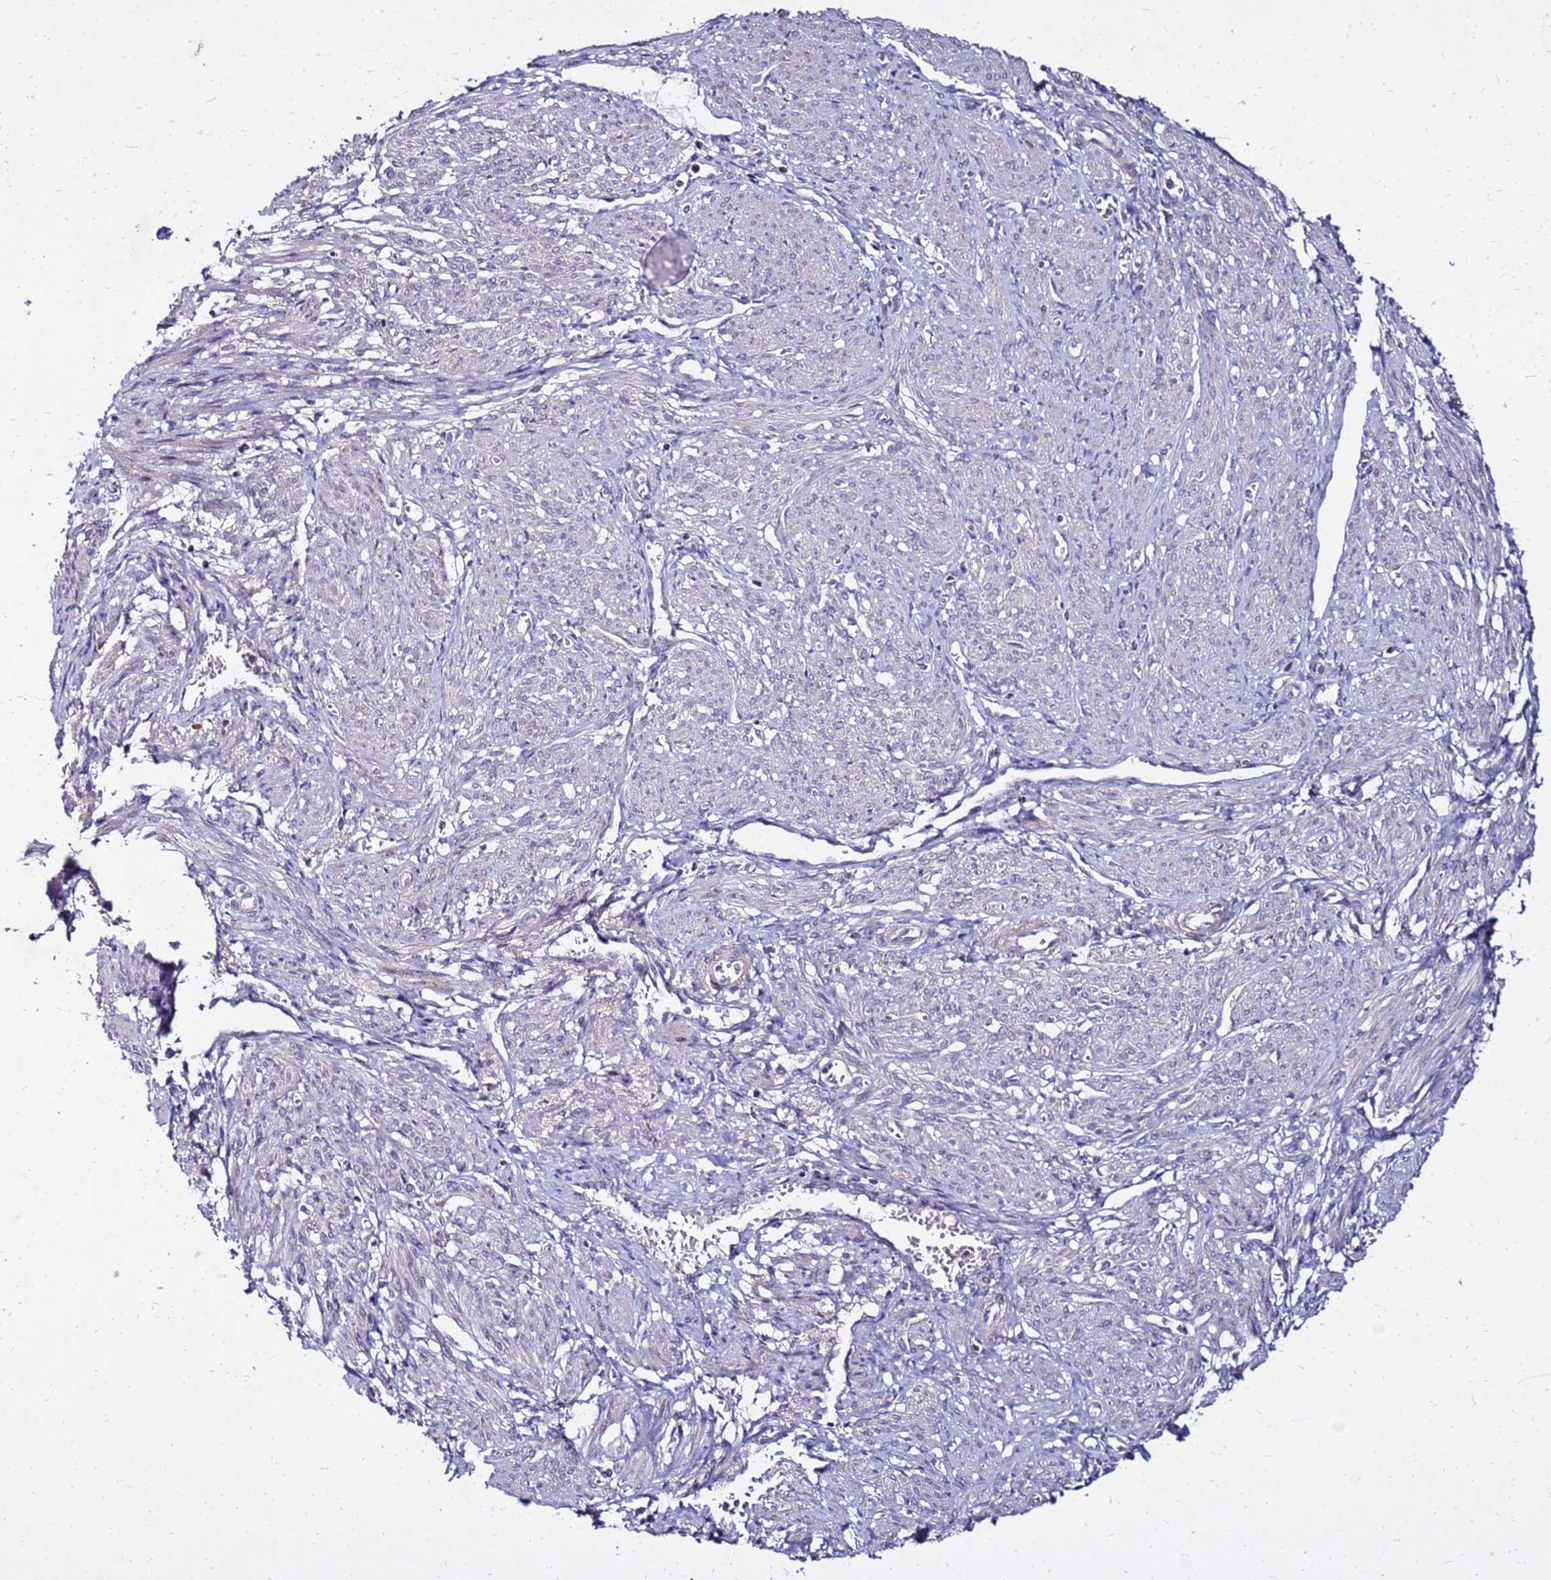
{"staining": {"intensity": "negative", "quantity": "none", "location": "none"}, "tissue": "smooth muscle", "cell_type": "Smooth muscle cells", "image_type": "normal", "snomed": [{"axis": "morphology", "description": "Normal tissue, NOS"}, {"axis": "topography", "description": "Smooth muscle"}], "caption": "DAB (3,3'-diaminobenzidine) immunohistochemical staining of unremarkable smooth muscle reveals no significant expression in smooth muscle cells. The staining was performed using DAB (3,3'-diaminobenzidine) to visualize the protein expression in brown, while the nuclei were stained in blue with hematoxylin (Magnification: 20x).", "gene": "COX14", "patient": {"sex": "female", "age": 39}}